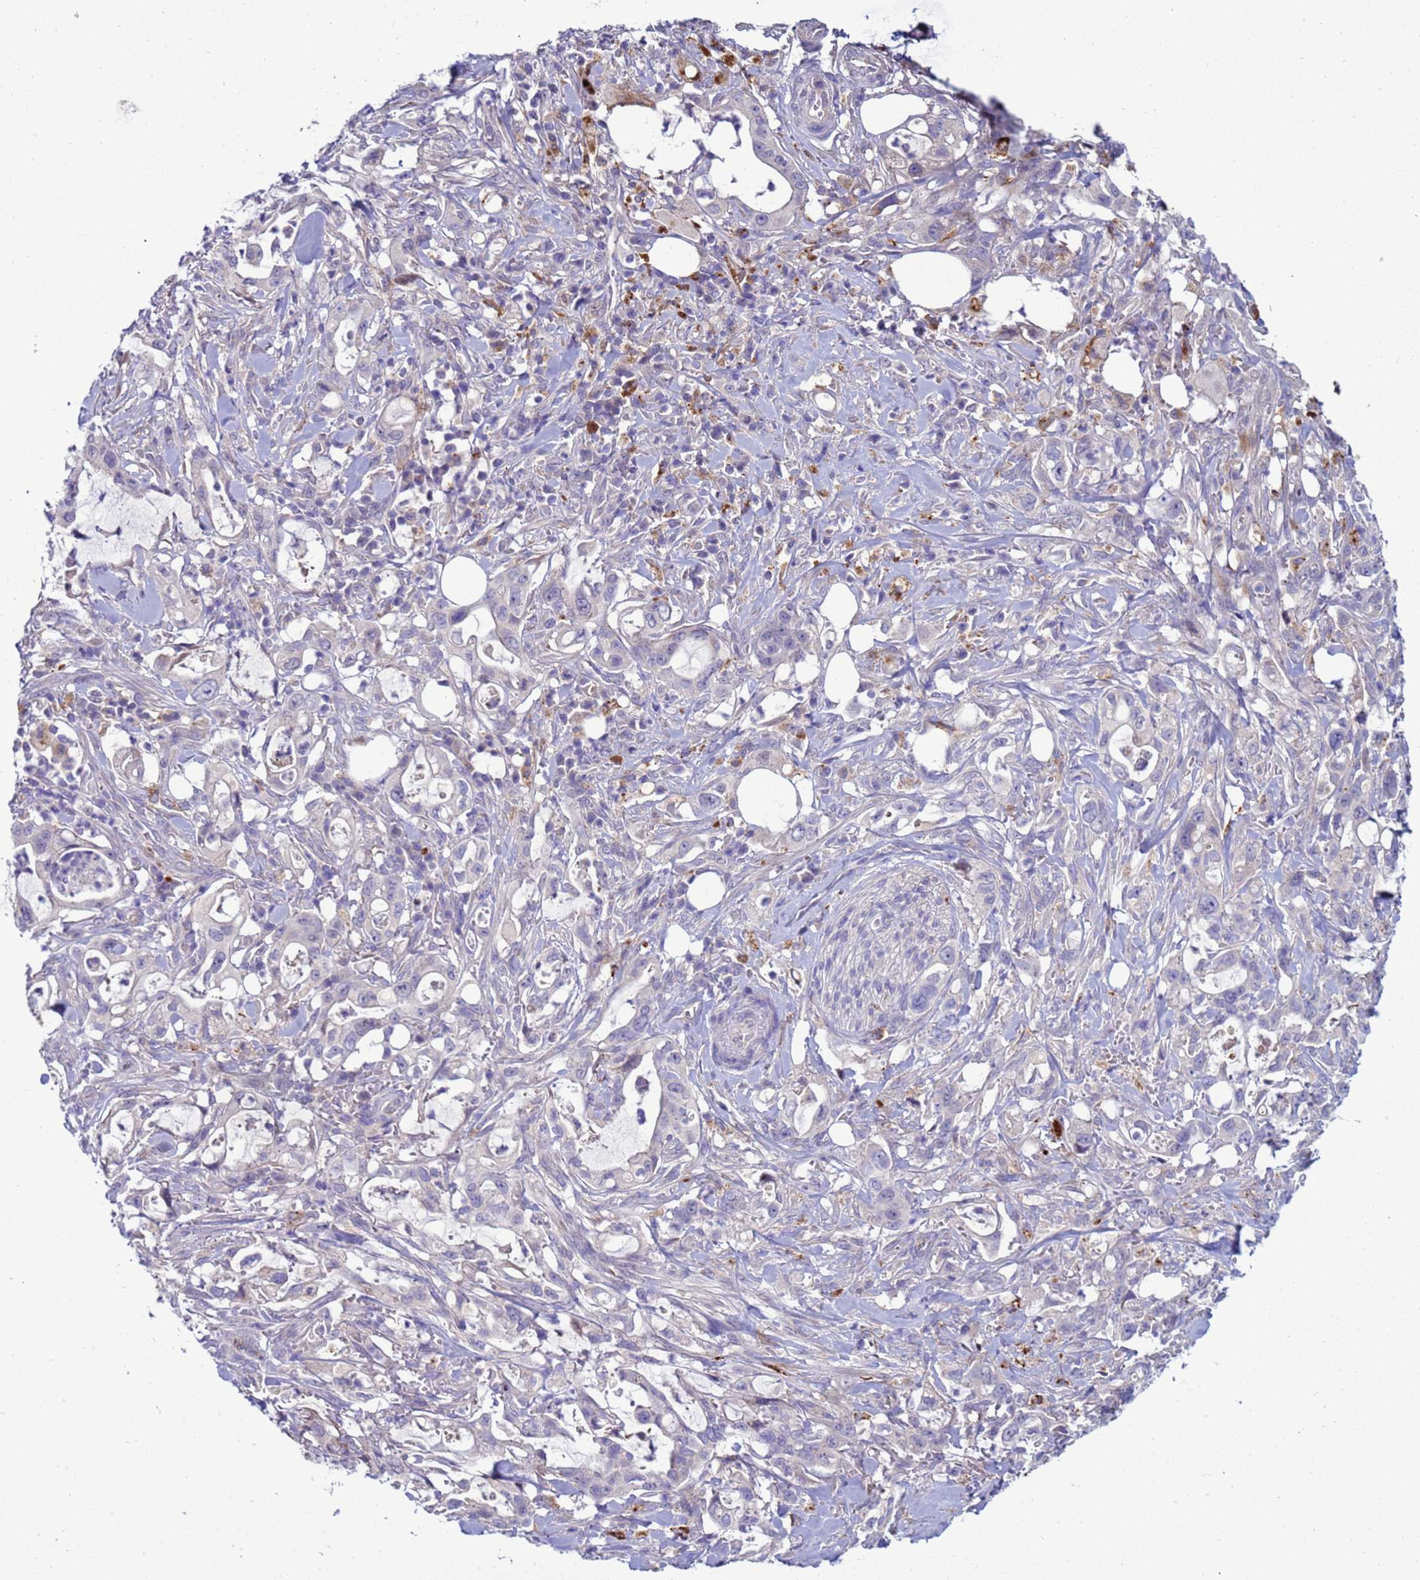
{"staining": {"intensity": "negative", "quantity": "none", "location": "none"}, "tissue": "pancreatic cancer", "cell_type": "Tumor cells", "image_type": "cancer", "snomed": [{"axis": "morphology", "description": "Adenocarcinoma, NOS"}, {"axis": "topography", "description": "Pancreas"}], "caption": "An image of pancreatic cancer (adenocarcinoma) stained for a protein displays no brown staining in tumor cells.", "gene": "NAT2", "patient": {"sex": "female", "age": 61}}